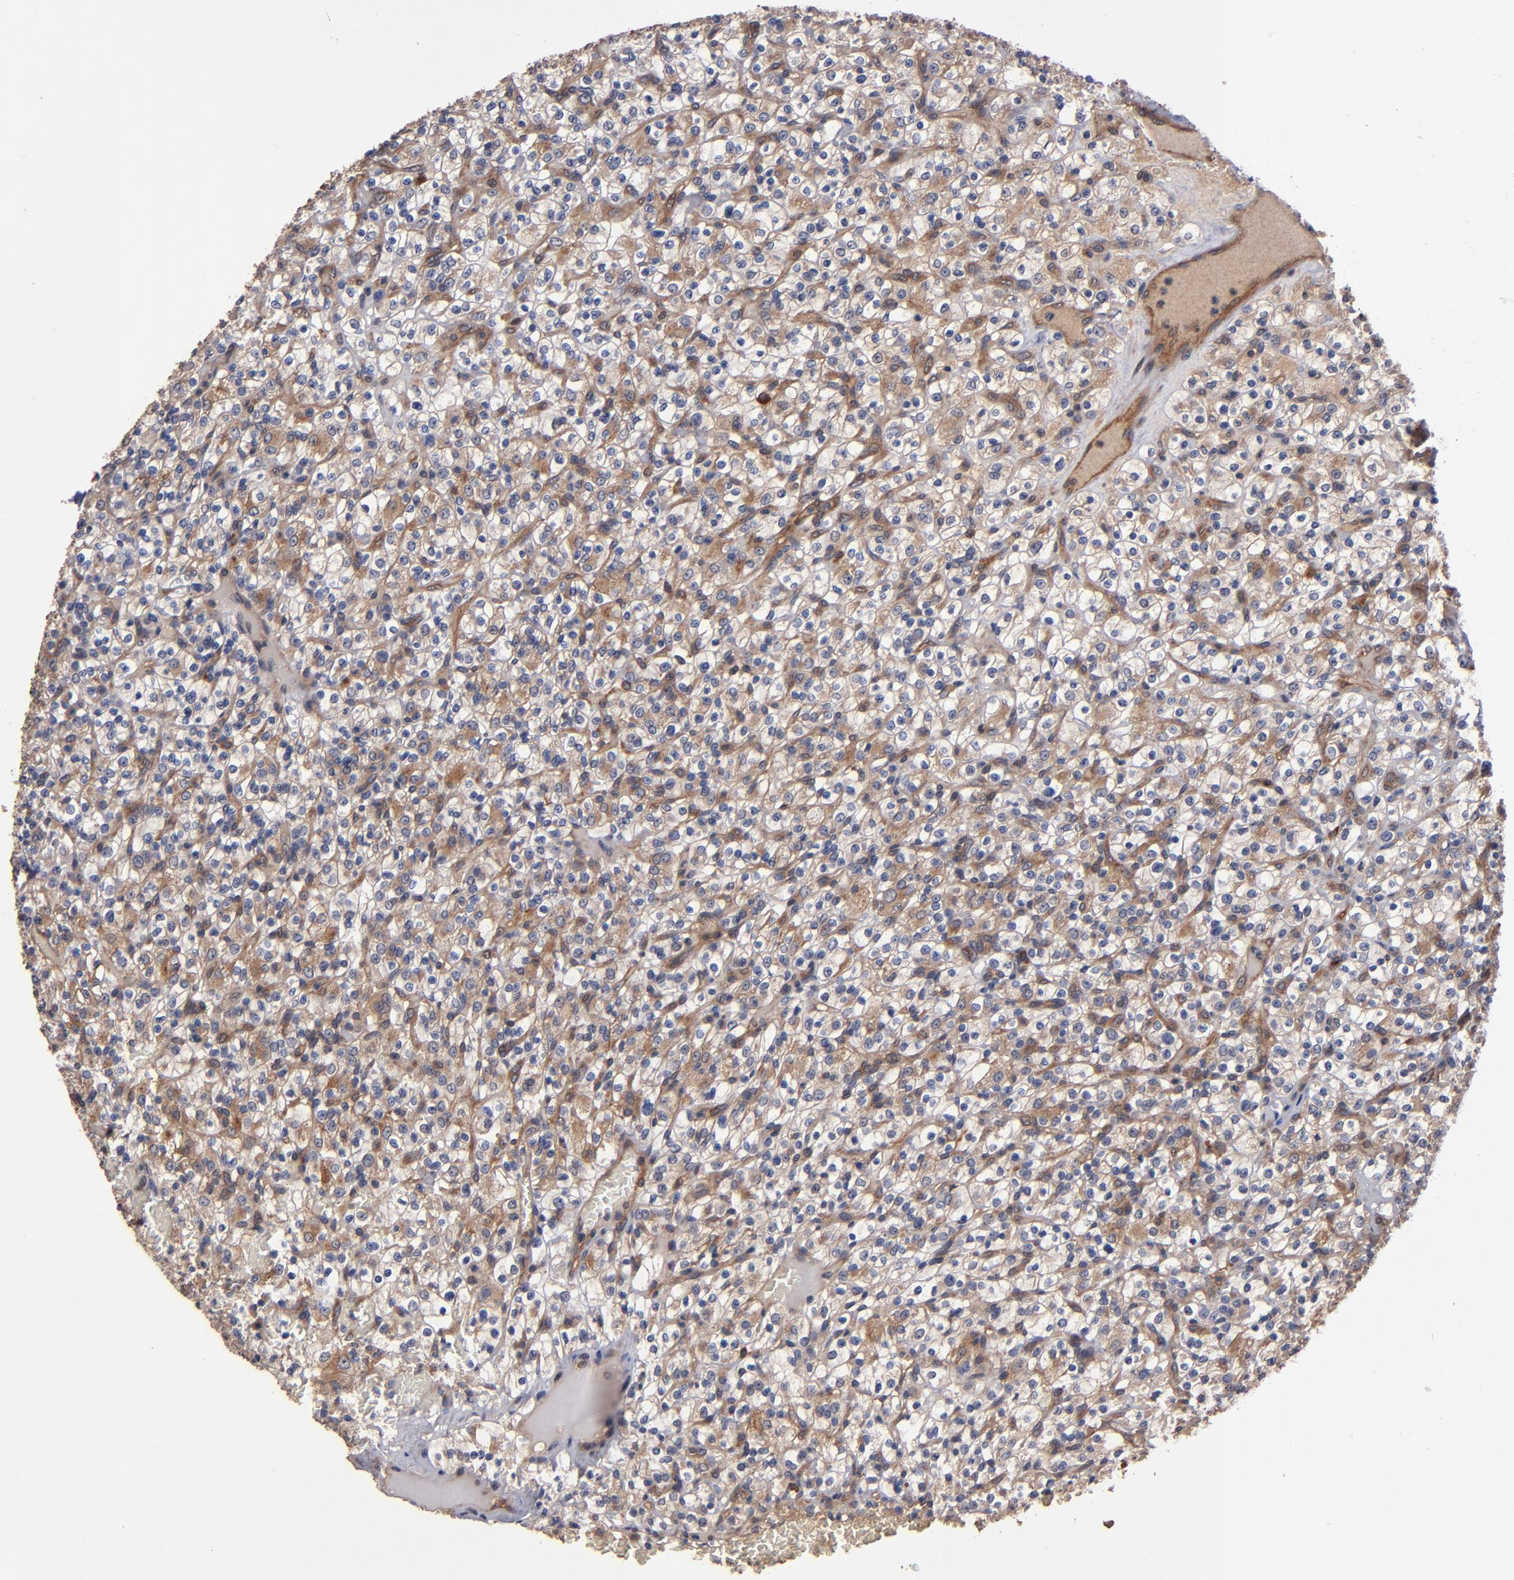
{"staining": {"intensity": "moderate", "quantity": ">75%", "location": "cytoplasmic/membranous"}, "tissue": "renal cancer", "cell_type": "Tumor cells", "image_type": "cancer", "snomed": [{"axis": "morphology", "description": "Normal tissue, NOS"}, {"axis": "morphology", "description": "Adenocarcinoma, NOS"}, {"axis": "topography", "description": "Kidney"}], "caption": "Approximately >75% of tumor cells in human renal cancer (adenocarcinoma) reveal moderate cytoplasmic/membranous protein positivity as visualized by brown immunohistochemical staining.", "gene": "BDKRB1", "patient": {"sex": "female", "age": 72}}